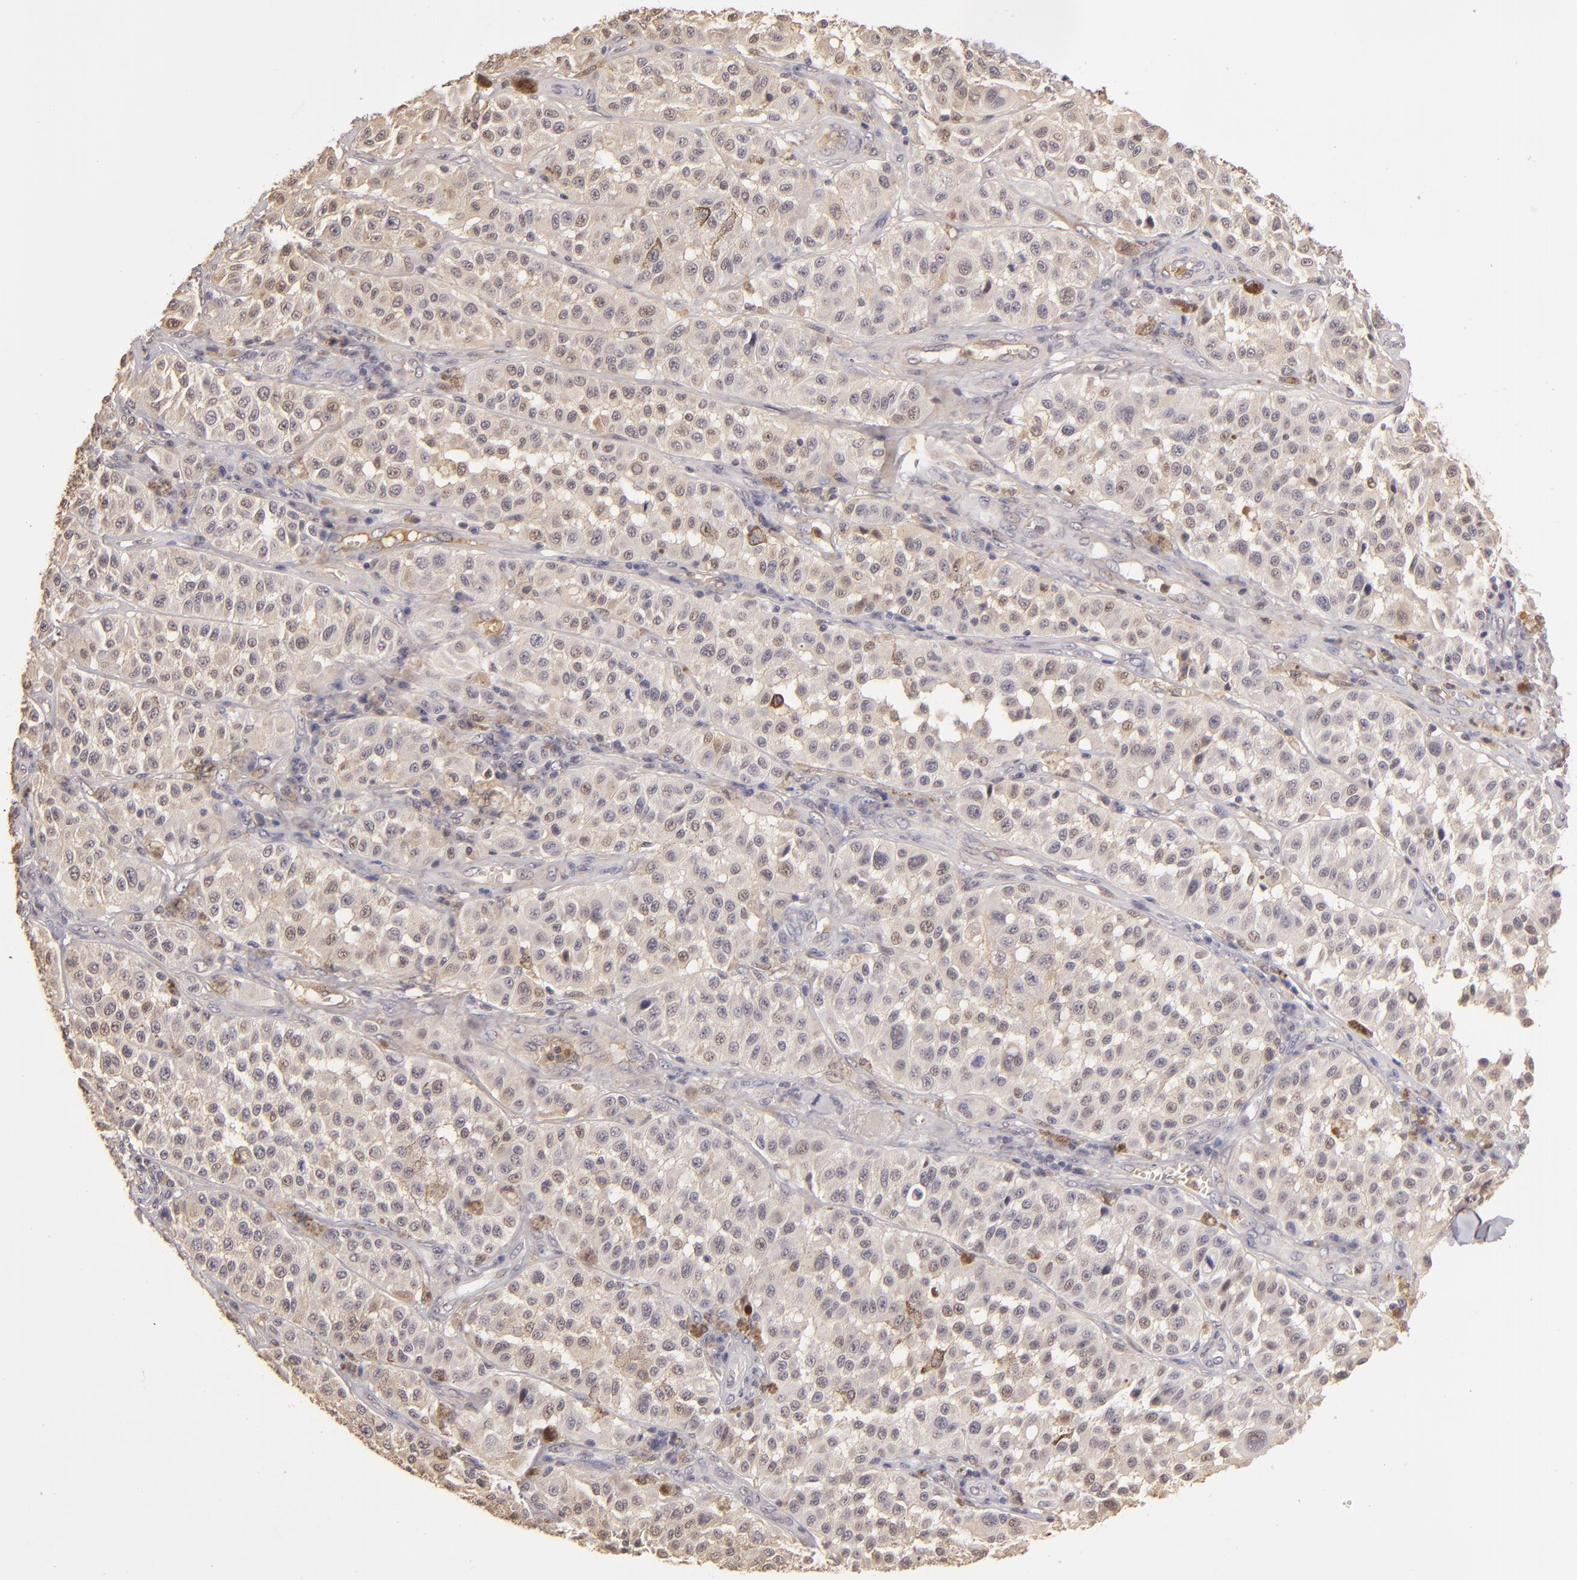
{"staining": {"intensity": "weak", "quantity": ">75%", "location": "cytoplasmic/membranous"}, "tissue": "melanoma", "cell_type": "Tumor cells", "image_type": "cancer", "snomed": [{"axis": "morphology", "description": "Malignant melanoma, NOS"}, {"axis": "topography", "description": "Skin"}], "caption": "A brown stain shows weak cytoplasmic/membranous expression of a protein in human melanoma tumor cells.", "gene": "LRG1", "patient": {"sex": "female", "age": 64}}